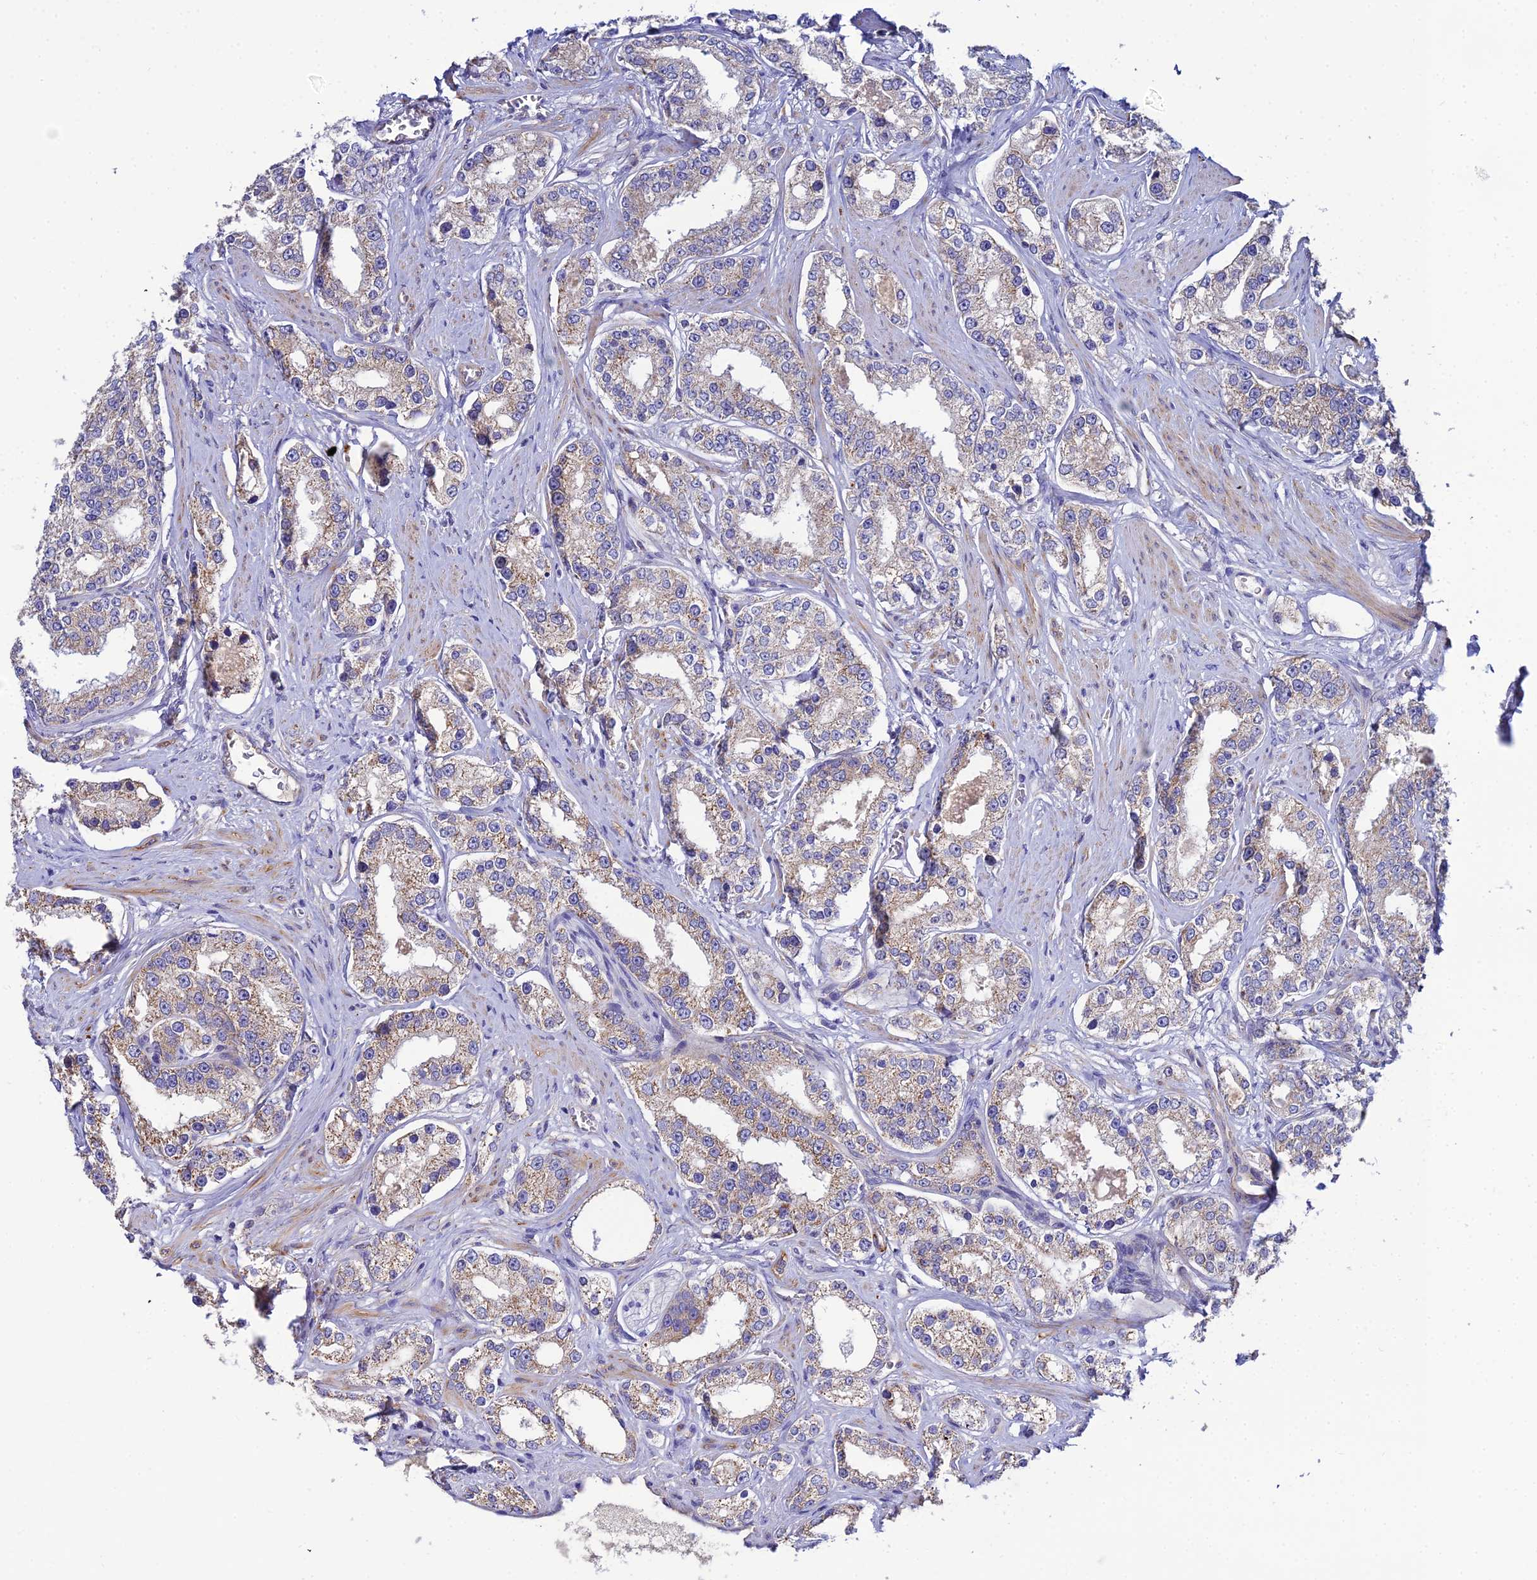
{"staining": {"intensity": "weak", "quantity": ">75%", "location": "cytoplasmic/membranous"}, "tissue": "prostate cancer", "cell_type": "Tumor cells", "image_type": "cancer", "snomed": [{"axis": "morphology", "description": "Normal tissue, NOS"}, {"axis": "morphology", "description": "Adenocarcinoma, High grade"}, {"axis": "topography", "description": "Prostate"}], "caption": "Prostate cancer (high-grade adenocarcinoma) tissue demonstrates weak cytoplasmic/membranous positivity in about >75% of tumor cells, visualized by immunohistochemistry.", "gene": "ACOT2", "patient": {"sex": "male", "age": 83}}